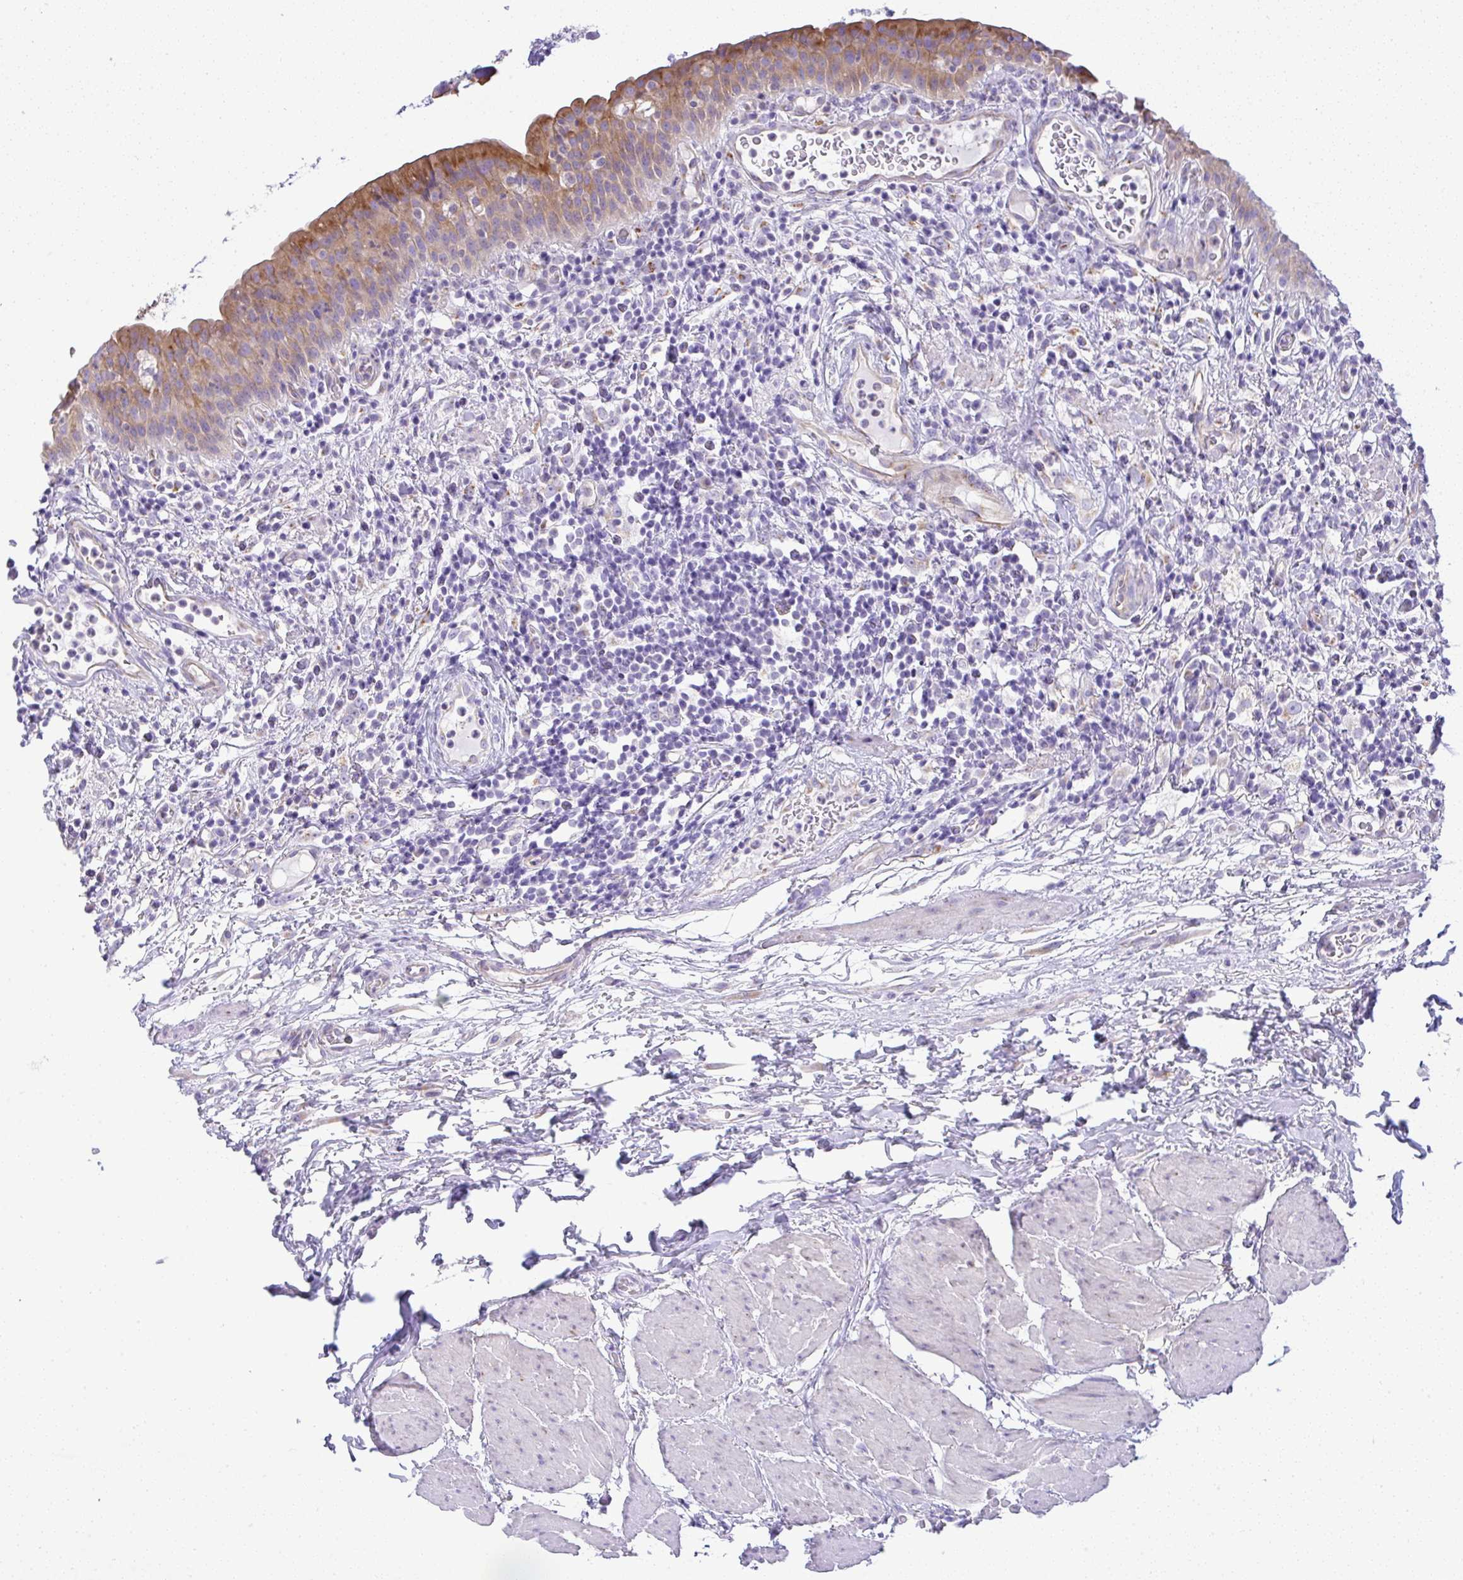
{"staining": {"intensity": "moderate", "quantity": "25%-75%", "location": "cytoplasmic/membranous"}, "tissue": "urinary bladder", "cell_type": "Urothelial cells", "image_type": "normal", "snomed": [{"axis": "morphology", "description": "Normal tissue, NOS"}, {"axis": "morphology", "description": "Inflammation, NOS"}, {"axis": "topography", "description": "Urinary bladder"}], "caption": "This micrograph reveals immunohistochemistry (IHC) staining of benign urinary bladder, with medium moderate cytoplasmic/membranous positivity in about 25%-75% of urothelial cells.", "gene": "FAM177A1", "patient": {"sex": "male", "age": 57}}